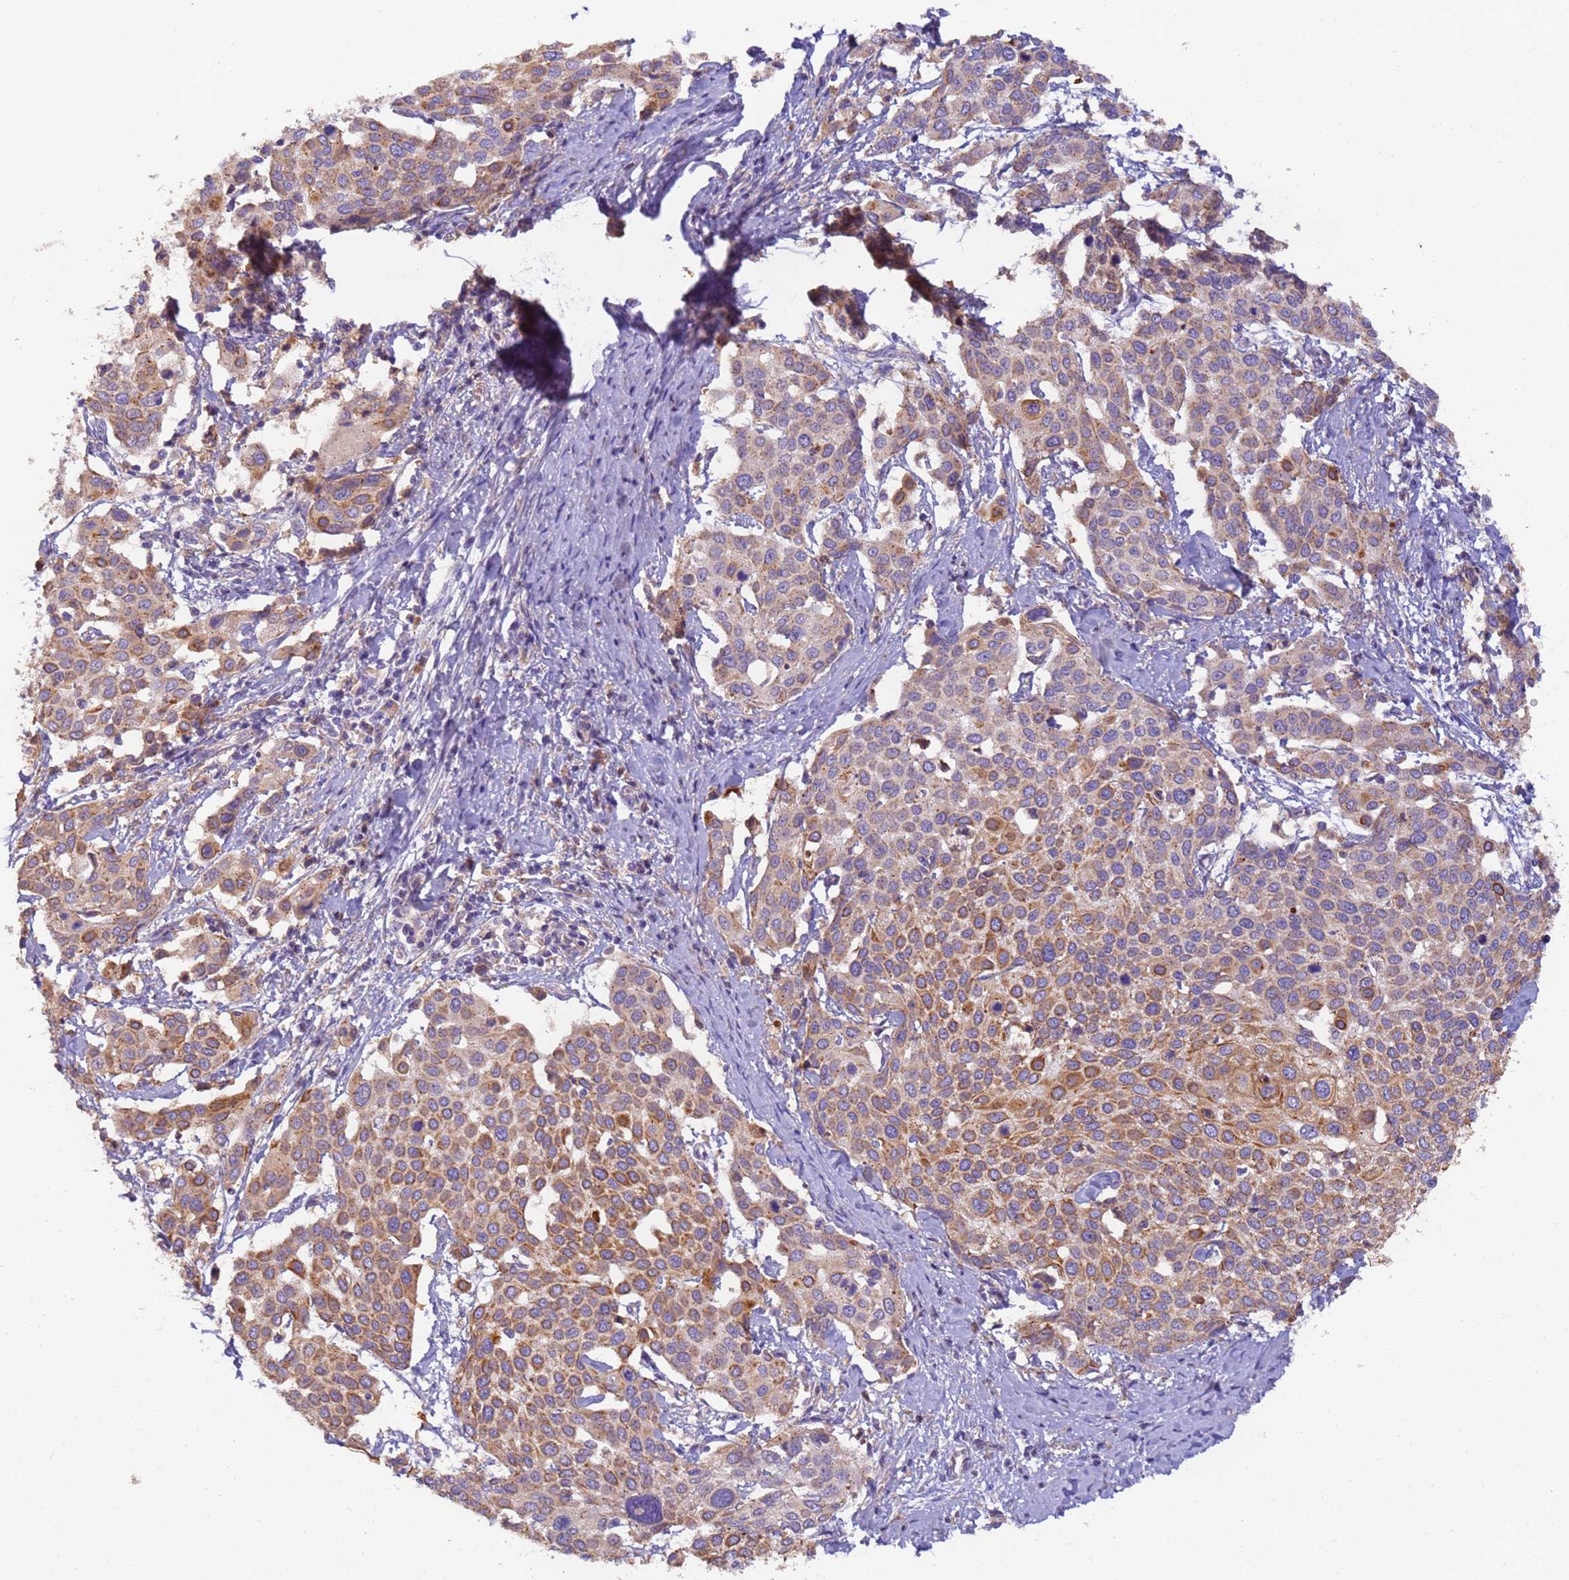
{"staining": {"intensity": "moderate", "quantity": ">75%", "location": "cytoplasmic/membranous"}, "tissue": "cervical cancer", "cell_type": "Tumor cells", "image_type": "cancer", "snomed": [{"axis": "morphology", "description": "Squamous cell carcinoma, NOS"}, {"axis": "topography", "description": "Cervix"}], "caption": "Squamous cell carcinoma (cervical) stained with immunohistochemistry (IHC) demonstrates moderate cytoplasmic/membranous staining in approximately >75% of tumor cells.", "gene": "TIGAR", "patient": {"sex": "female", "age": 44}}